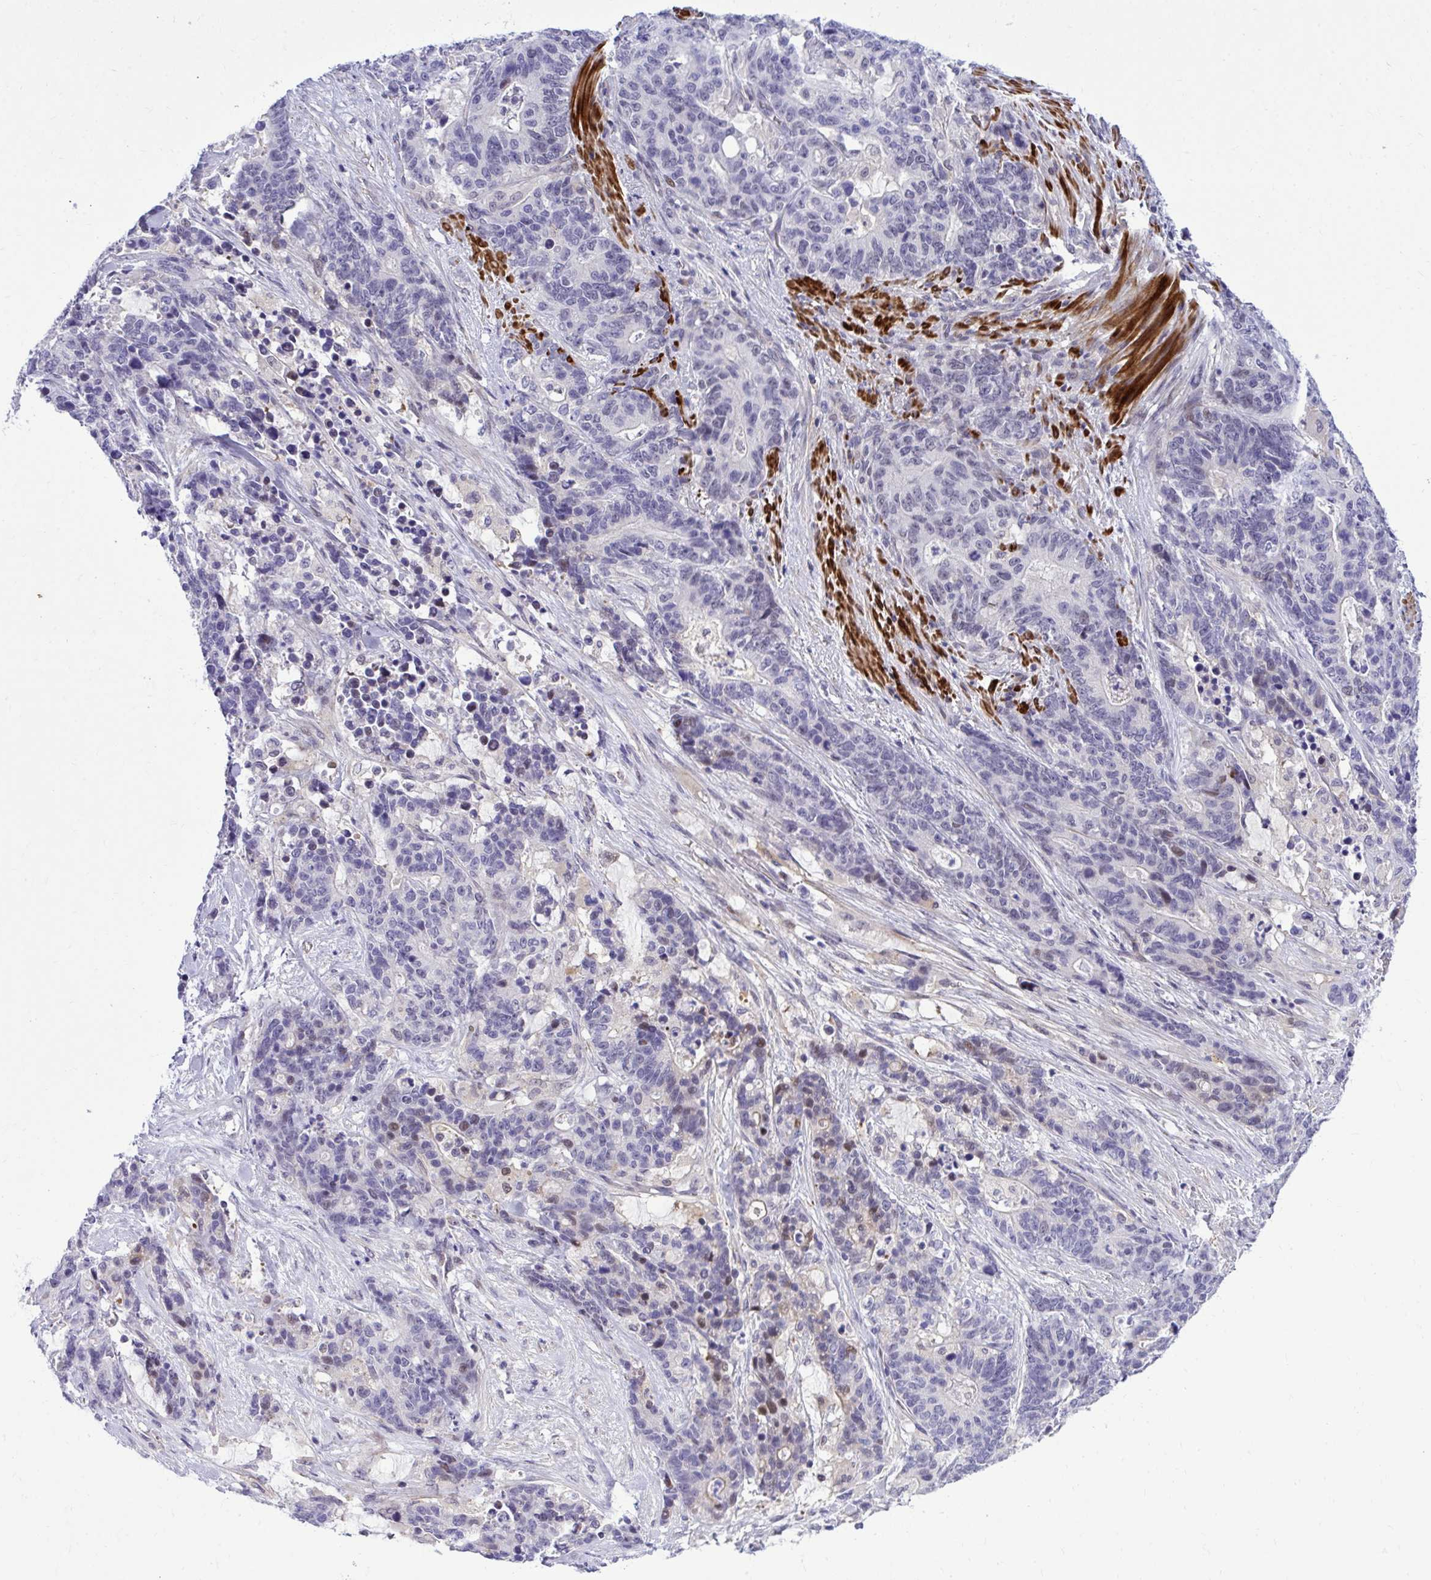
{"staining": {"intensity": "weak", "quantity": "<25%", "location": "nuclear"}, "tissue": "stomach cancer", "cell_type": "Tumor cells", "image_type": "cancer", "snomed": [{"axis": "morphology", "description": "Normal tissue, NOS"}, {"axis": "morphology", "description": "Adenocarcinoma, NOS"}, {"axis": "topography", "description": "Stomach"}], "caption": "Image shows no significant protein positivity in tumor cells of stomach cancer.", "gene": "ZBTB25", "patient": {"sex": "female", "age": 64}}